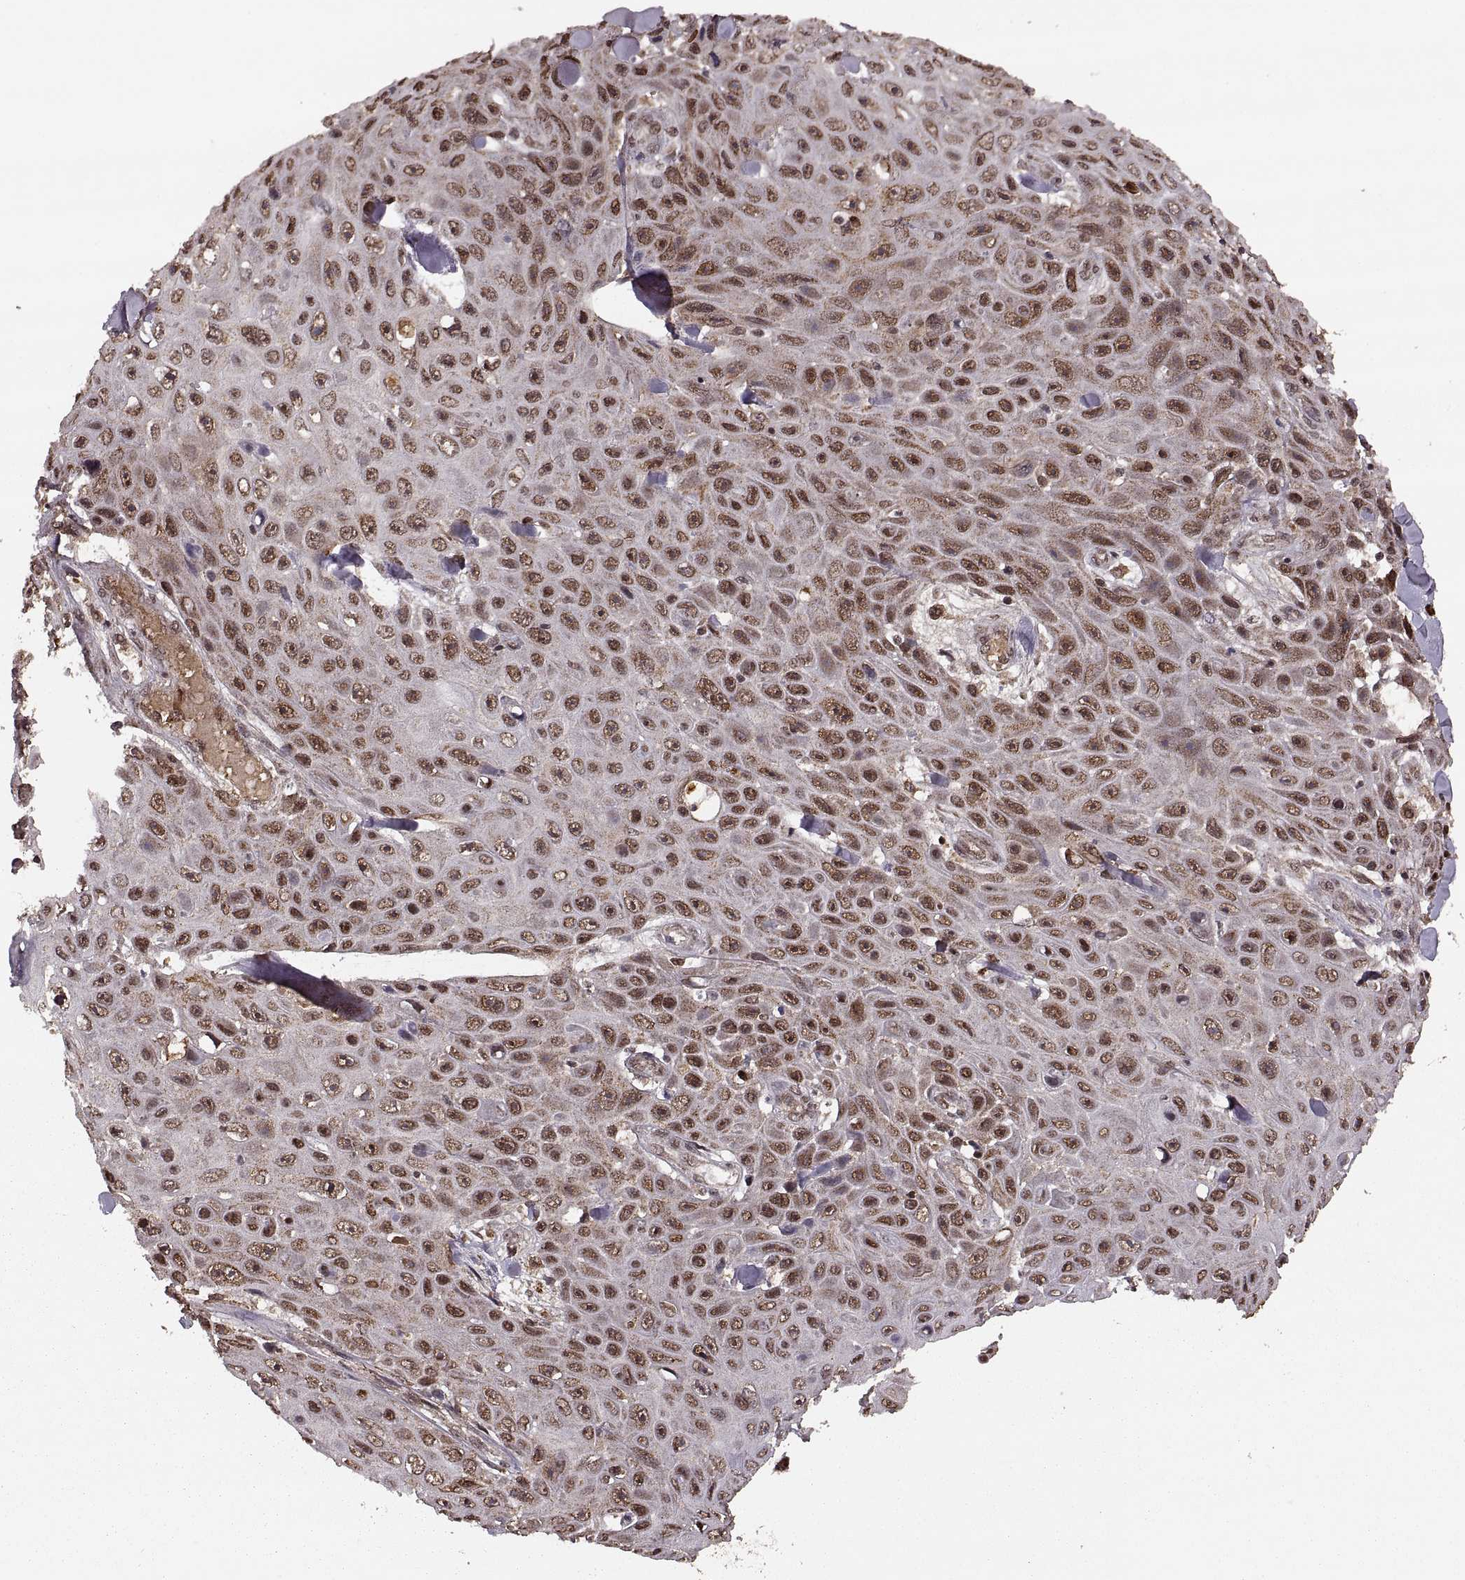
{"staining": {"intensity": "strong", "quantity": "25%-75%", "location": "nuclear"}, "tissue": "skin cancer", "cell_type": "Tumor cells", "image_type": "cancer", "snomed": [{"axis": "morphology", "description": "Squamous cell carcinoma, NOS"}, {"axis": "topography", "description": "Skin"}], "caption": "Immunohistochemical staining of human skin squamous cell carcinoma displays strong nuclear protein expression in approximately 25%-75% of tumor cells.", "gene": "RFT1", "patient": {"sex": "male", "age": 82}}